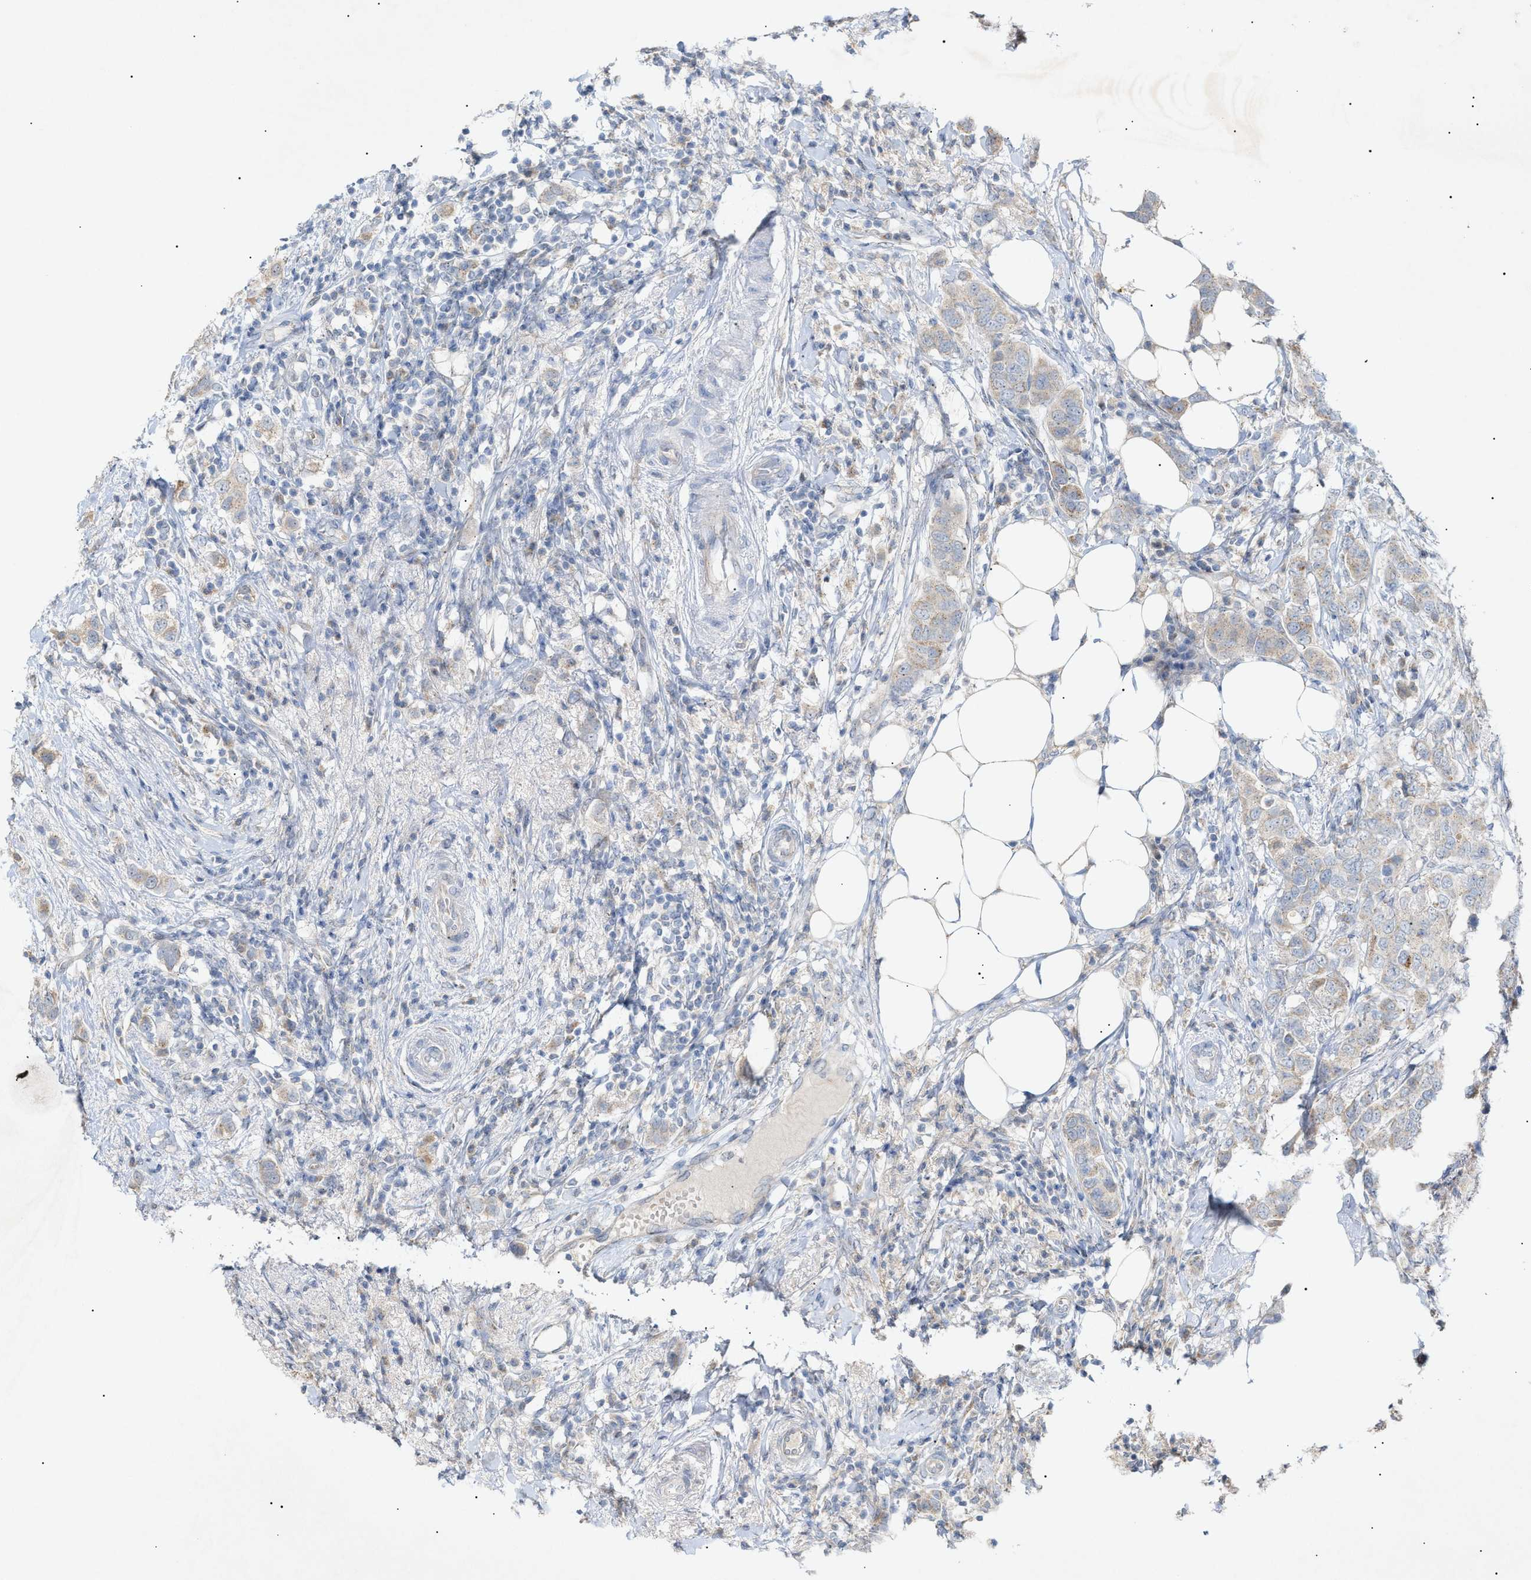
{"staining": {"intensity": "weak", "quantity": "25%-75%", "location": "cytoplasmic/membranous"}, "tissue": "breast cancer", "cell_type": "Tumor cells", "image_type": "cancer", "snomed": [{"axis": "morphology", "description": "Duct carcinoma"}, {"axis": "topography", "description": "Breast"}], "caption": "A low amount of weak cytoplasmic/membranous staining is seen in approximately 25%-75% of tumor cells in infiltrating ductal carcinoma (breast) tissue.", "gene": "SLC25A31", "patient": {"sex": "female", "age": 50}}